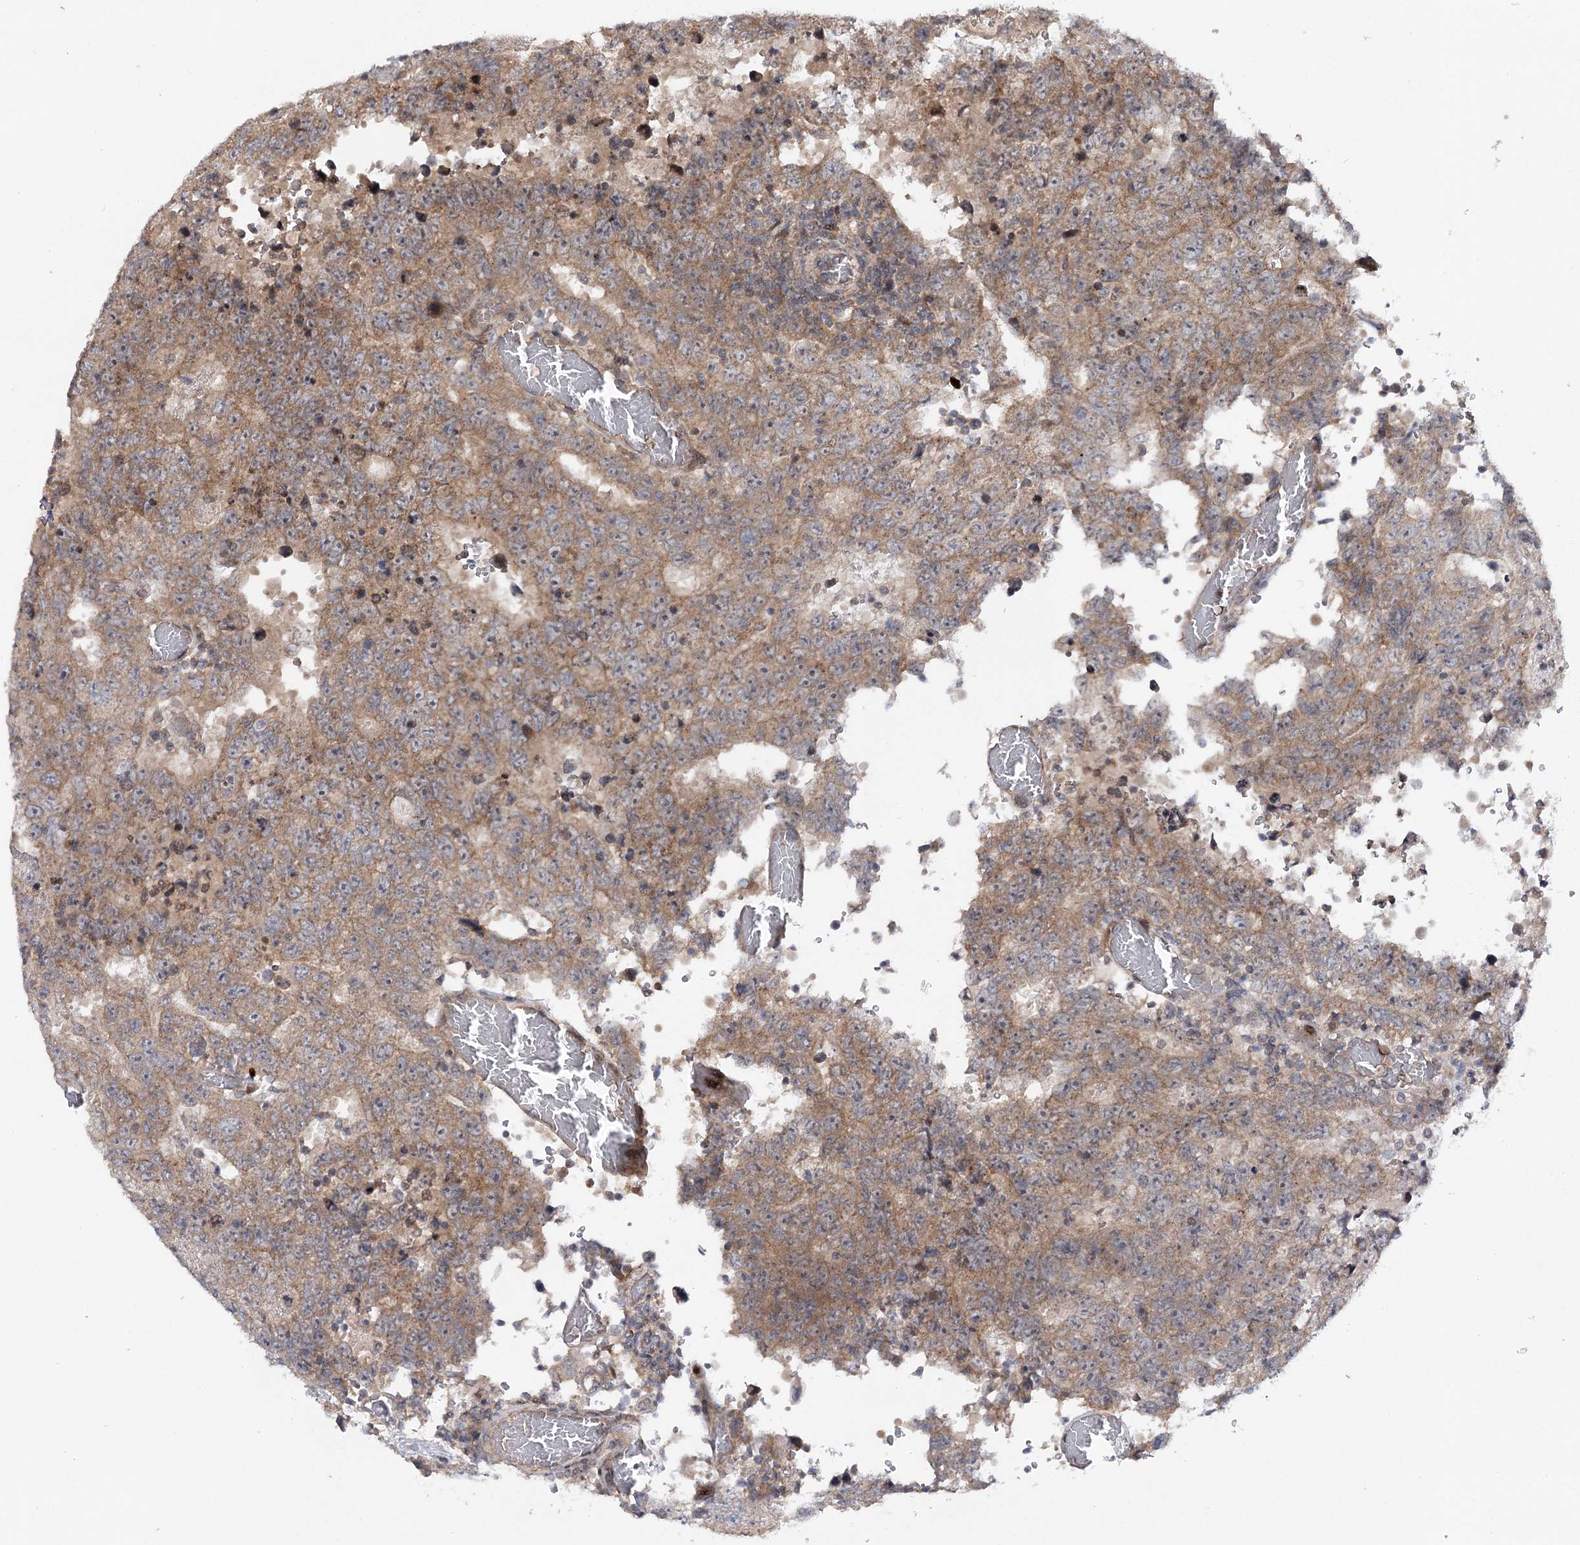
{"staining": {"intensity": "moderate", "quantity": "25%-75%", "location": "cytoplasmic/membranous"}, "tissue": "testis cancer", "cell_type": "Tumor cells", "image_type": "cancer", "snomed": [{"axis": "morphology", "description": "Carcinoma, Embryonal, NOS"}, {"axis": "topography", "description": "Testis"}], "caption": "About 25%-75% of tumor cells in testis cancer reveal moderate cytoplasmic/membranous protein staining as visualized by brown immunohistochemical staining.", "gene": "MAP3K13", "patient": {"sex": "male", "age": 26}}